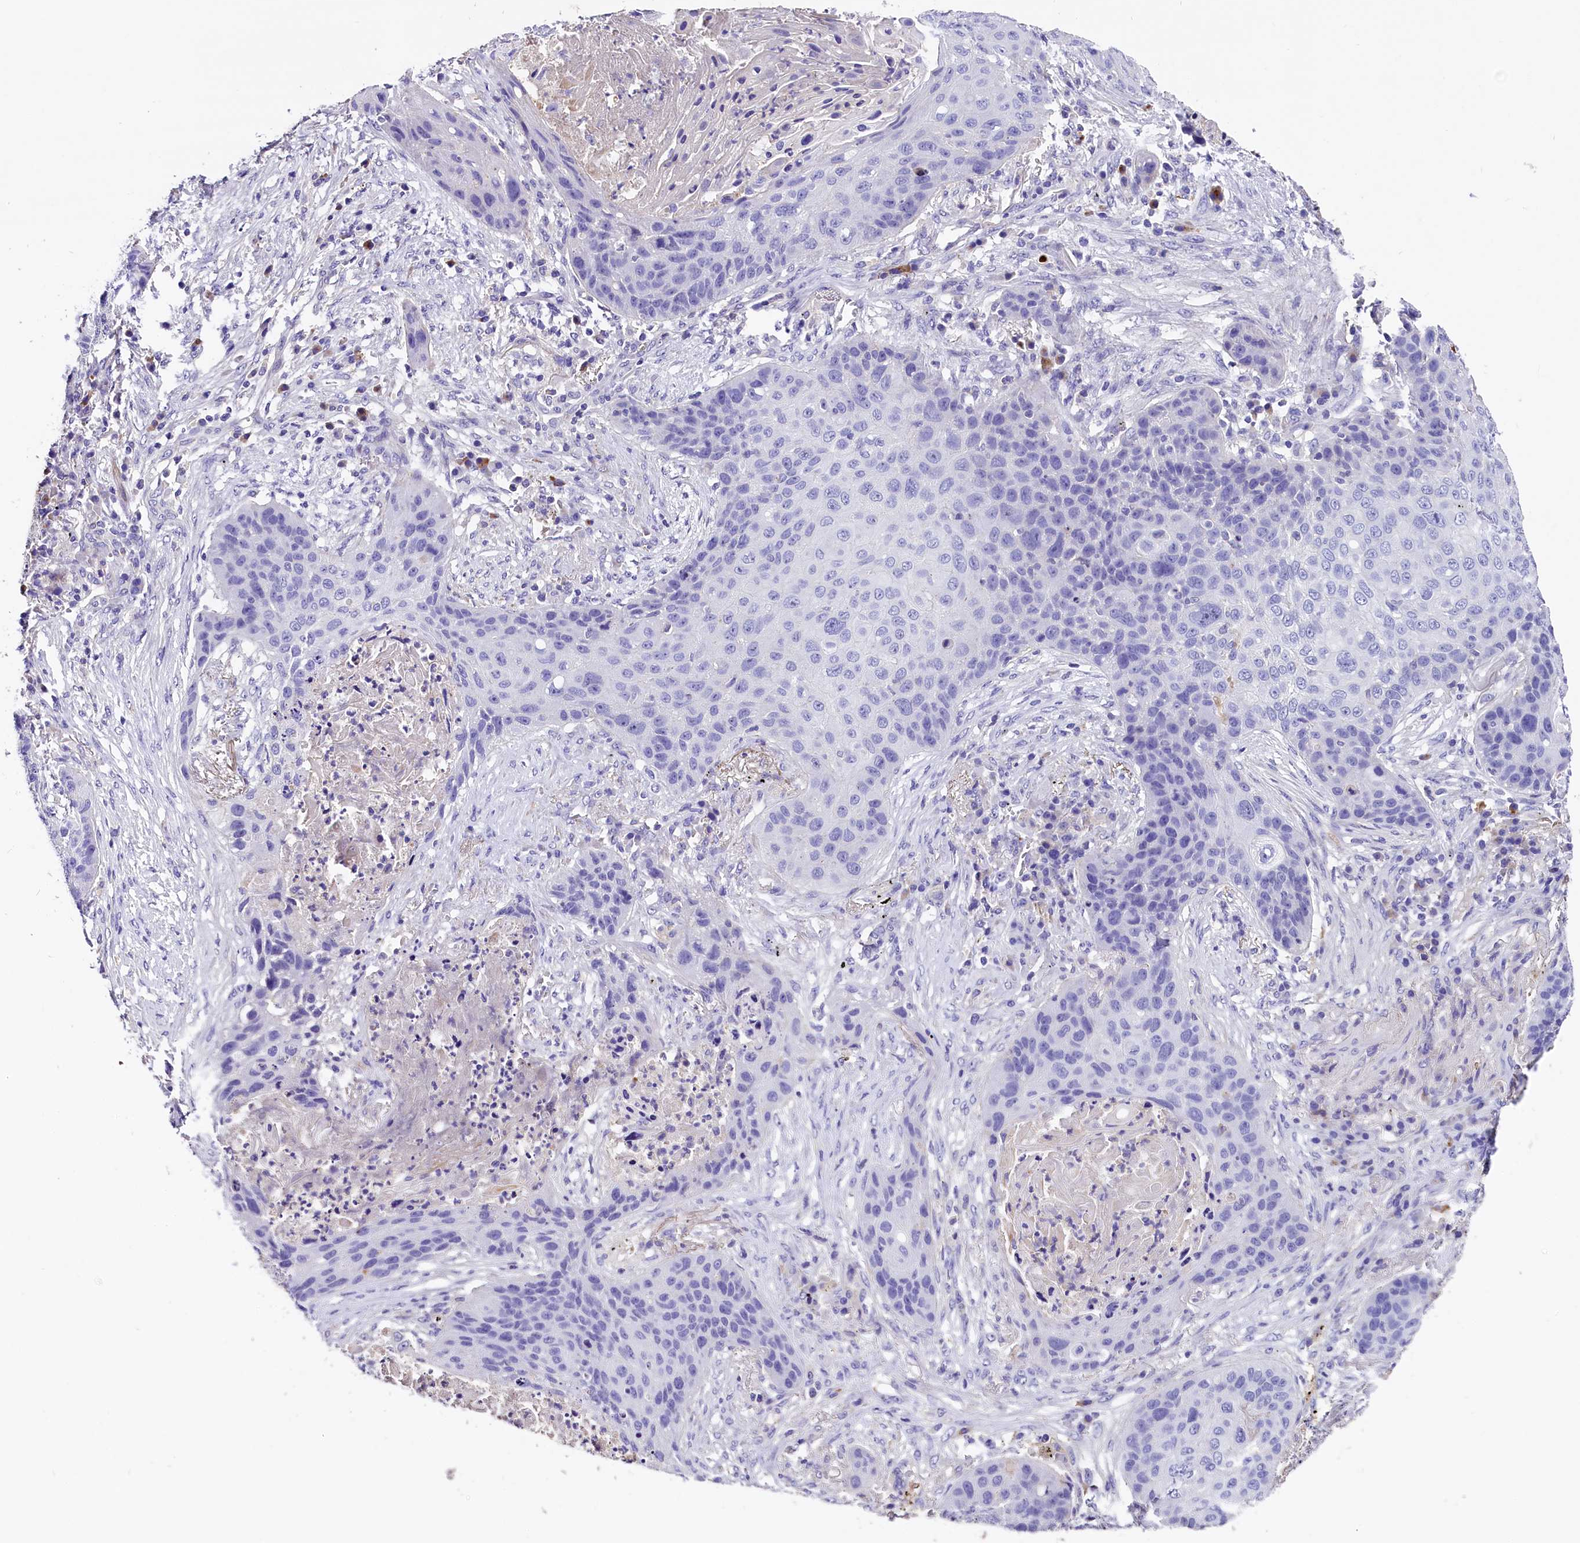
{"staining": {"intensity": "negative", "quantity": "none", "location": "none"}, "tissue": "lung cancer", "cell_type": "Tumor cells", "image_type": "cancer", "snomed": [{"axis": "morphology", "description": "Squamous cell carcinoma, NOS"}, {"axis": "topography", "description": "Lung"}], "caption": "The micrograph exhibits no staining of tumor cells in lung cancer.", "gene": "MEX3B", "patient": {"sex": "female", "age": 63}}